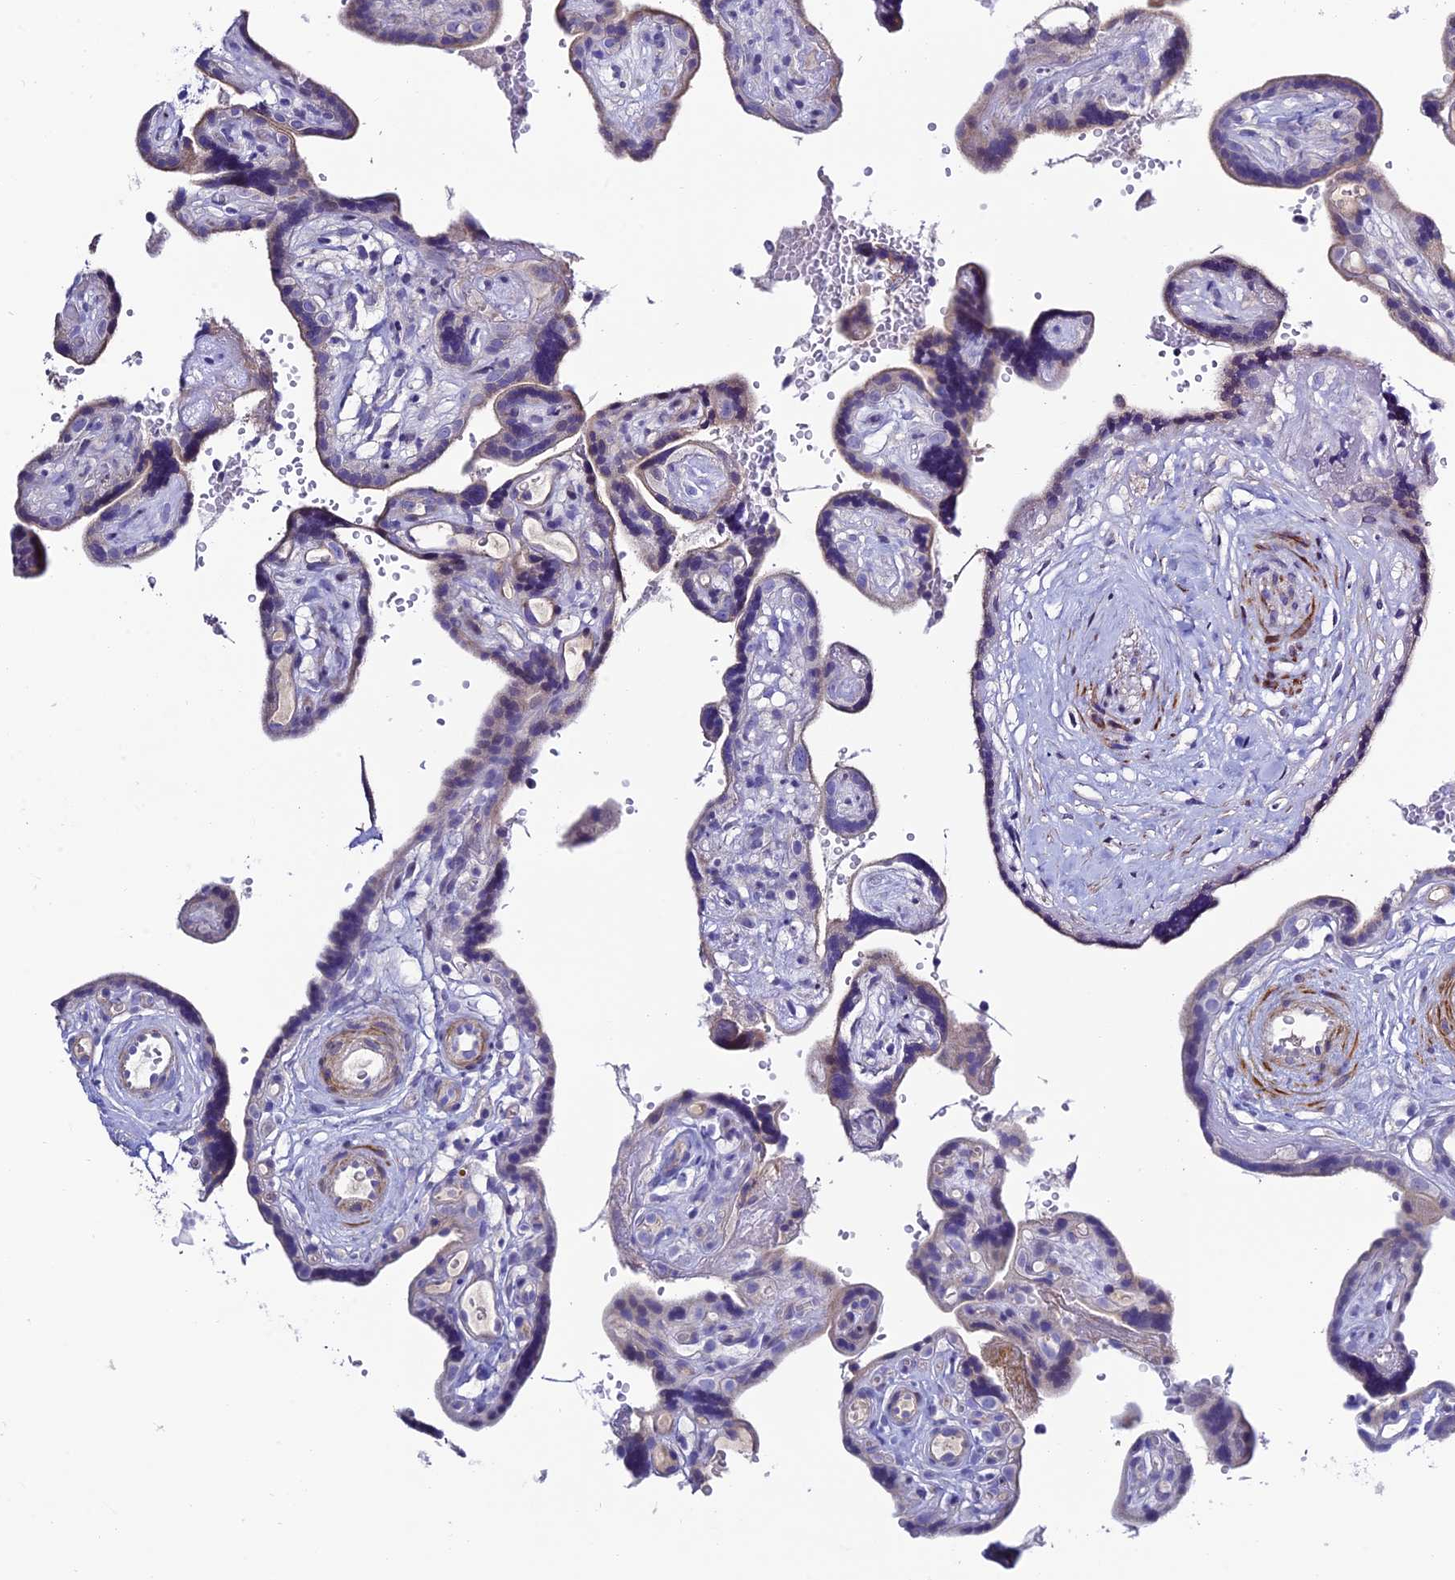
{"staining": {"intensity": "negative", "quantity": "none", "location": "none"}, "tissue": "placenta", "cell_type": "Decidual cells", "image_type": "normal", "snomed": [{"axis": "morphology", "description": "Normal tissue, NOS"}, {"axis": "topography", "description": "Placenta"}], "caption": "The image exhibits no staining of decidual cells in unremarkable placenta.", "gene": "FAM178B", "patient": {"sex": "female", "age": 30}}